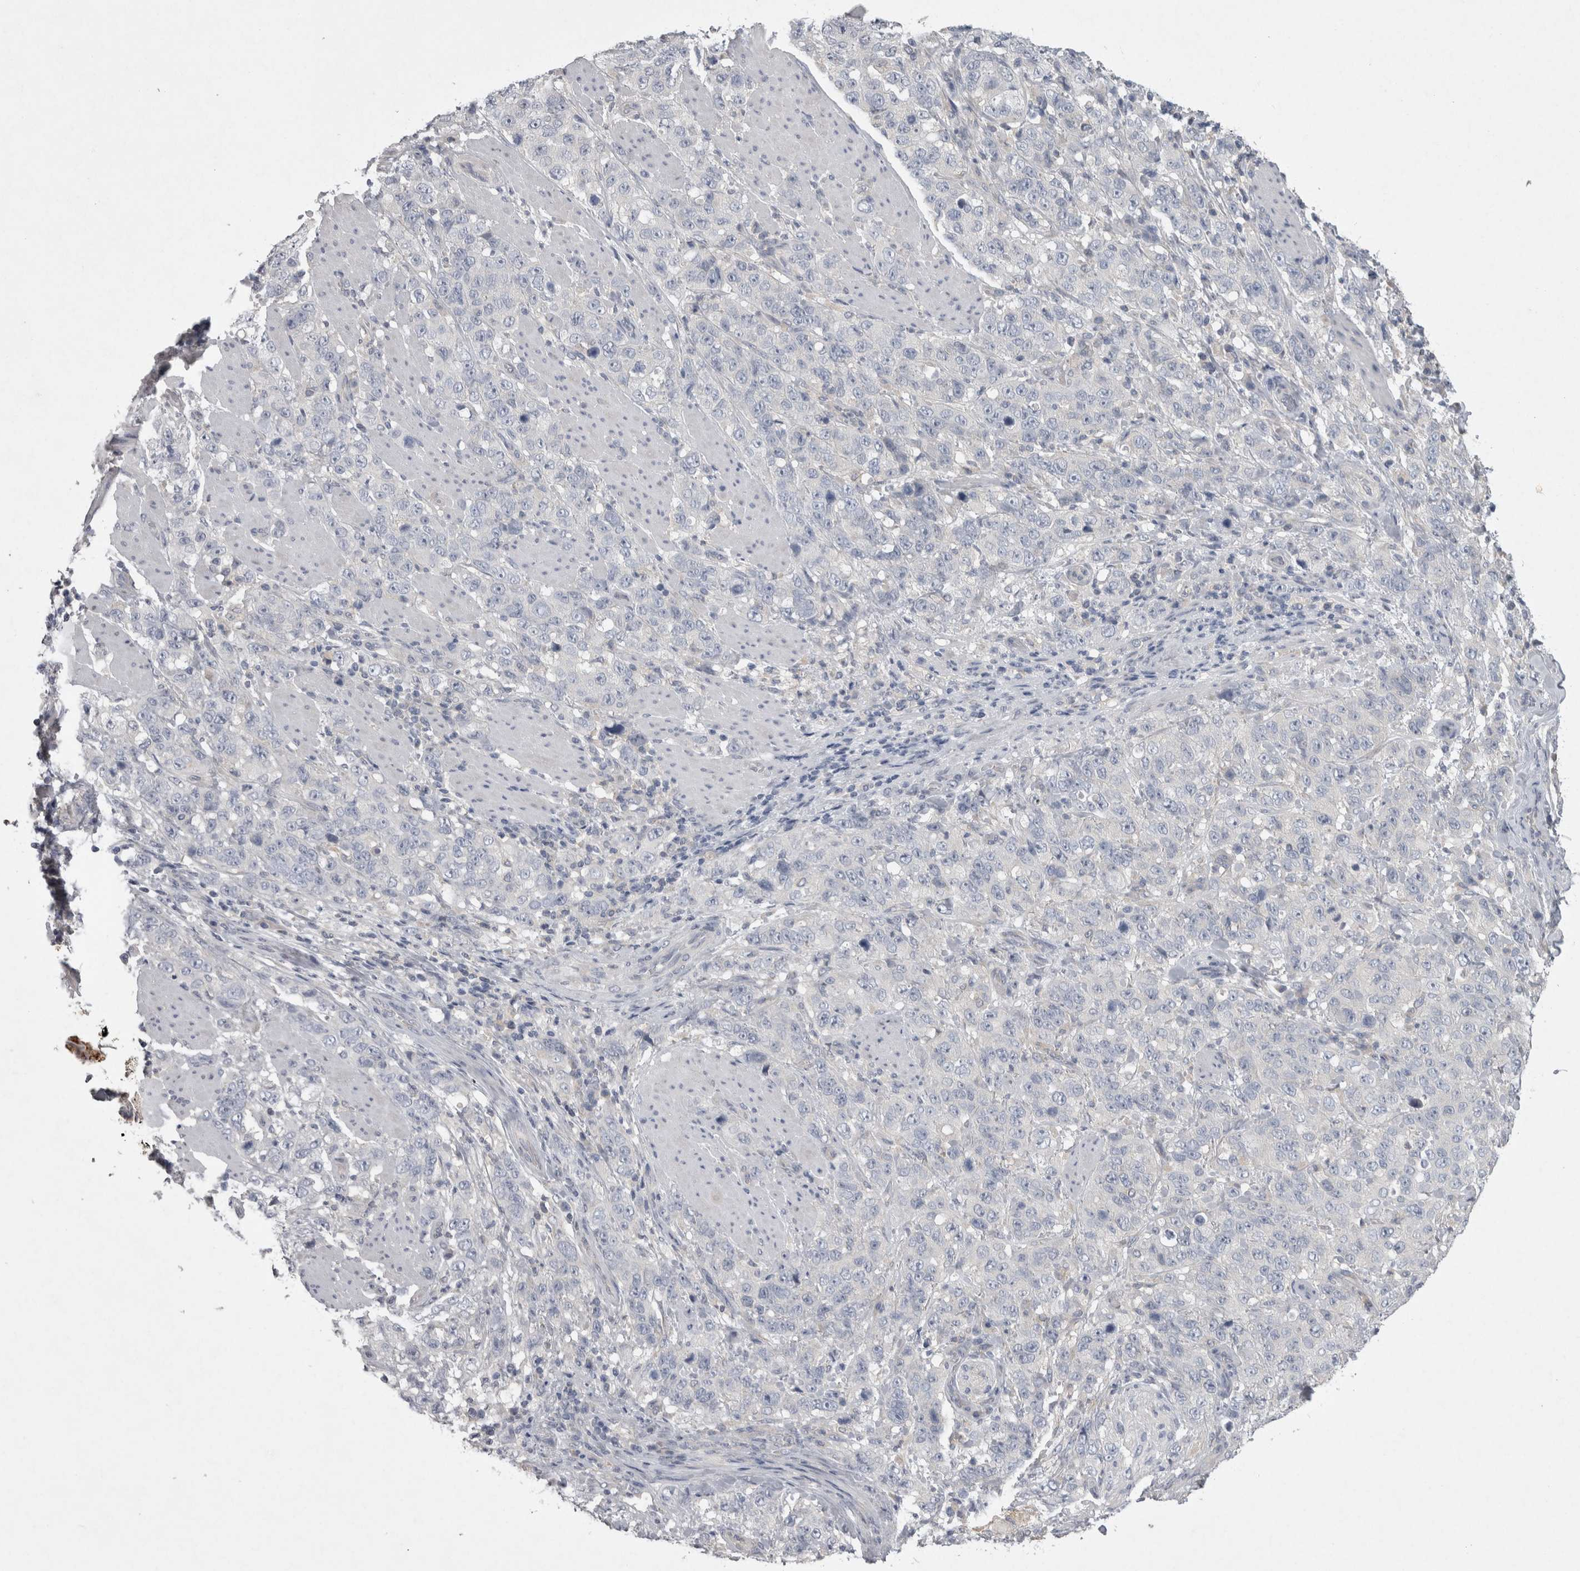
{"staining": {"intensity": "negative", "quantity": "none", "location": "none"}, "tissue": "stomach cancer", "cell_type": "Tumor cells", "image_type": "cancer", "snomed": [{"axis": "morphology", "description": "Adenocarcinoma, NOS"}, {"axis": "topography", "description": "Stomach"}], "caption": "Immunohistochemistry of stomach cancer shows no expression in tumor cells.", "gene": "LRRC40", "patient": {"sex": "male", "age": 48}}